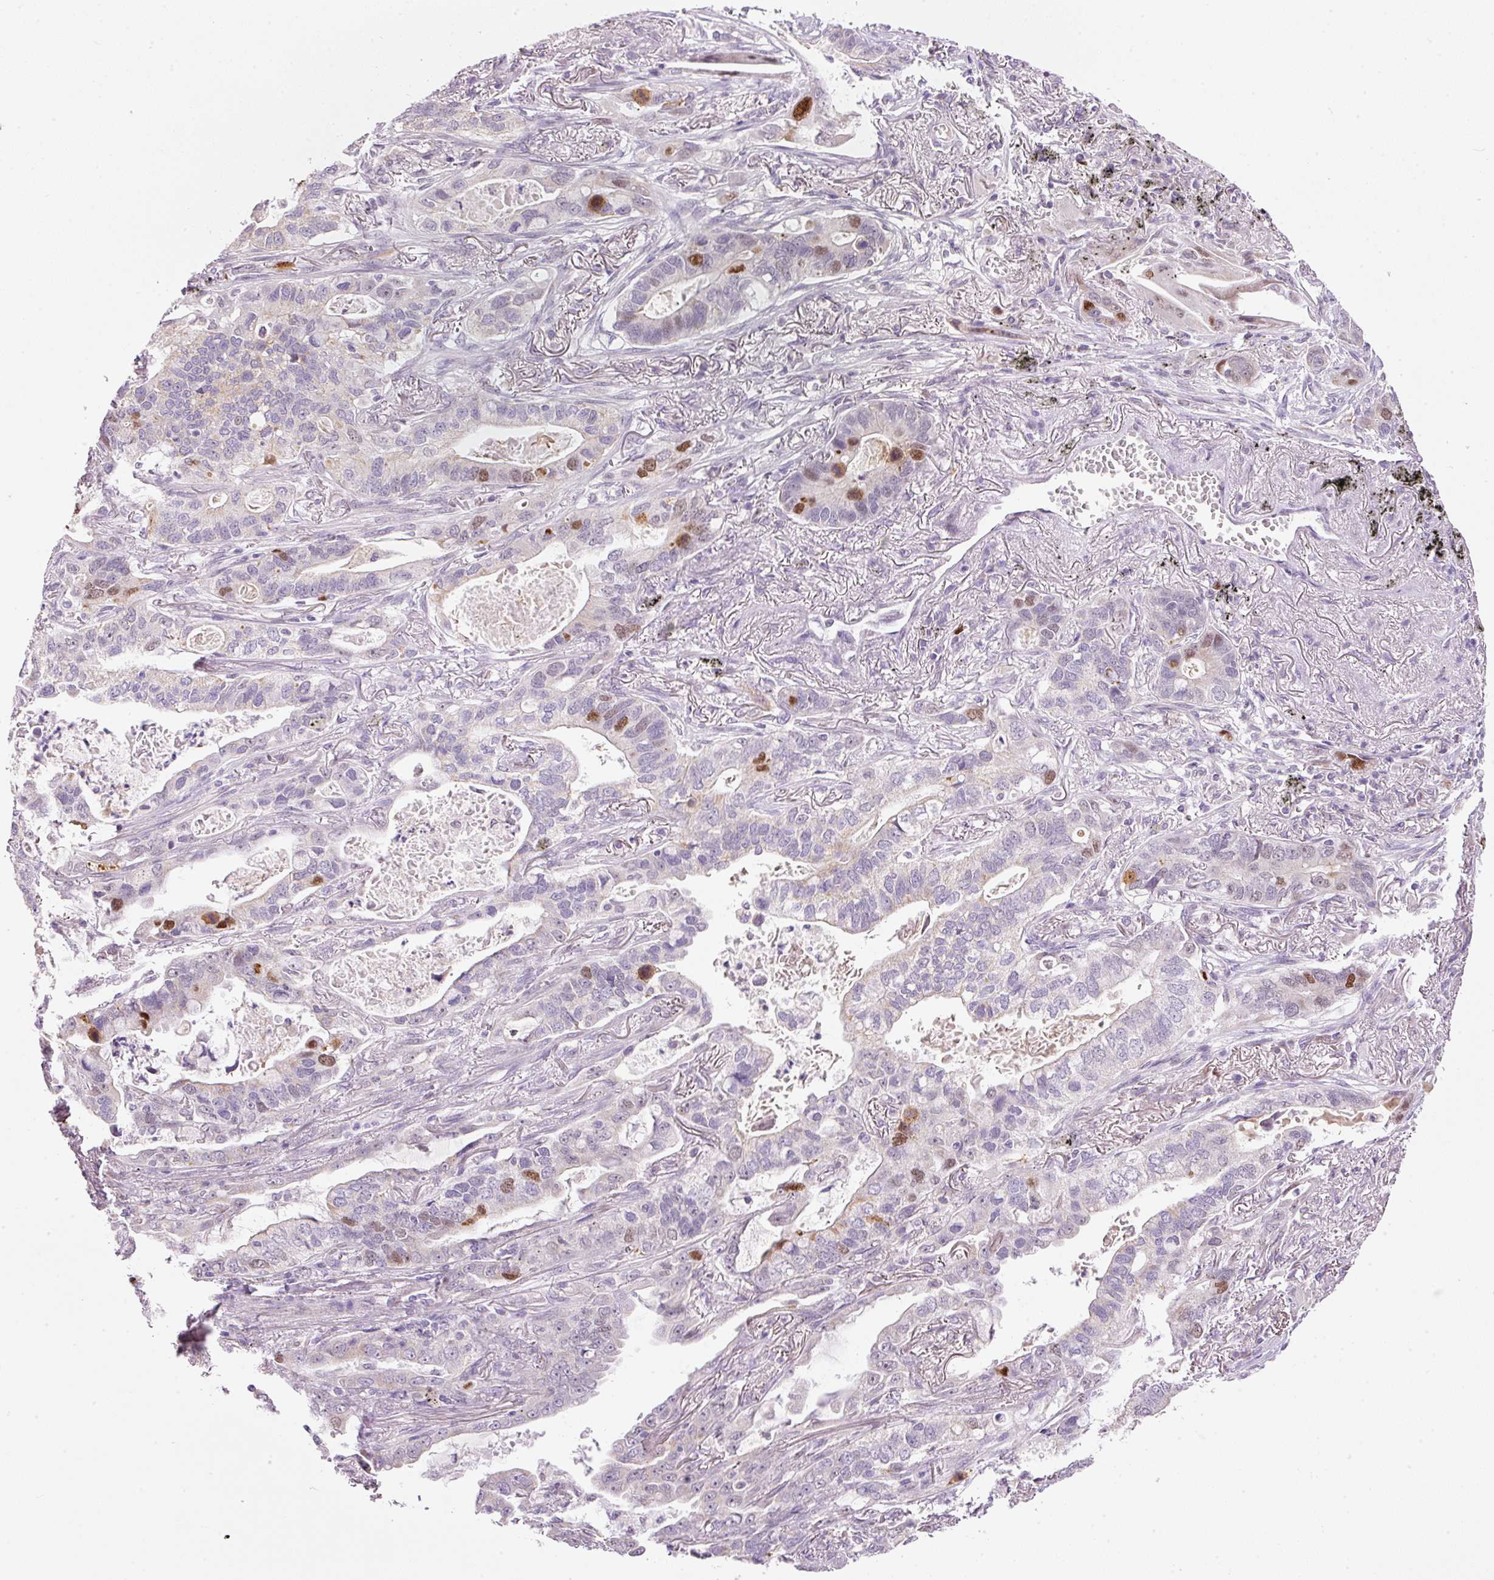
{"staining": {"intensity": "moderate", "quantity": "<25%", "location": "nuclear"}, "tissue": "lung cancer", "cell_type": "Tumor cells", "image_type": "cancer", "snomed": [{"axis": "morphology", "description": "Adenocarcinoma, NOS"}, {"axis": "topography", "description": "Lung"}], "caption": "This image reveals immunohistochemistry (IHC) staining of adenocarcinoma (lung), with low moderate nuclear staining in approximately <25% of tumor cells.", "gene": "KPNA2", "patient": {"sex": "male", "age": 67}}